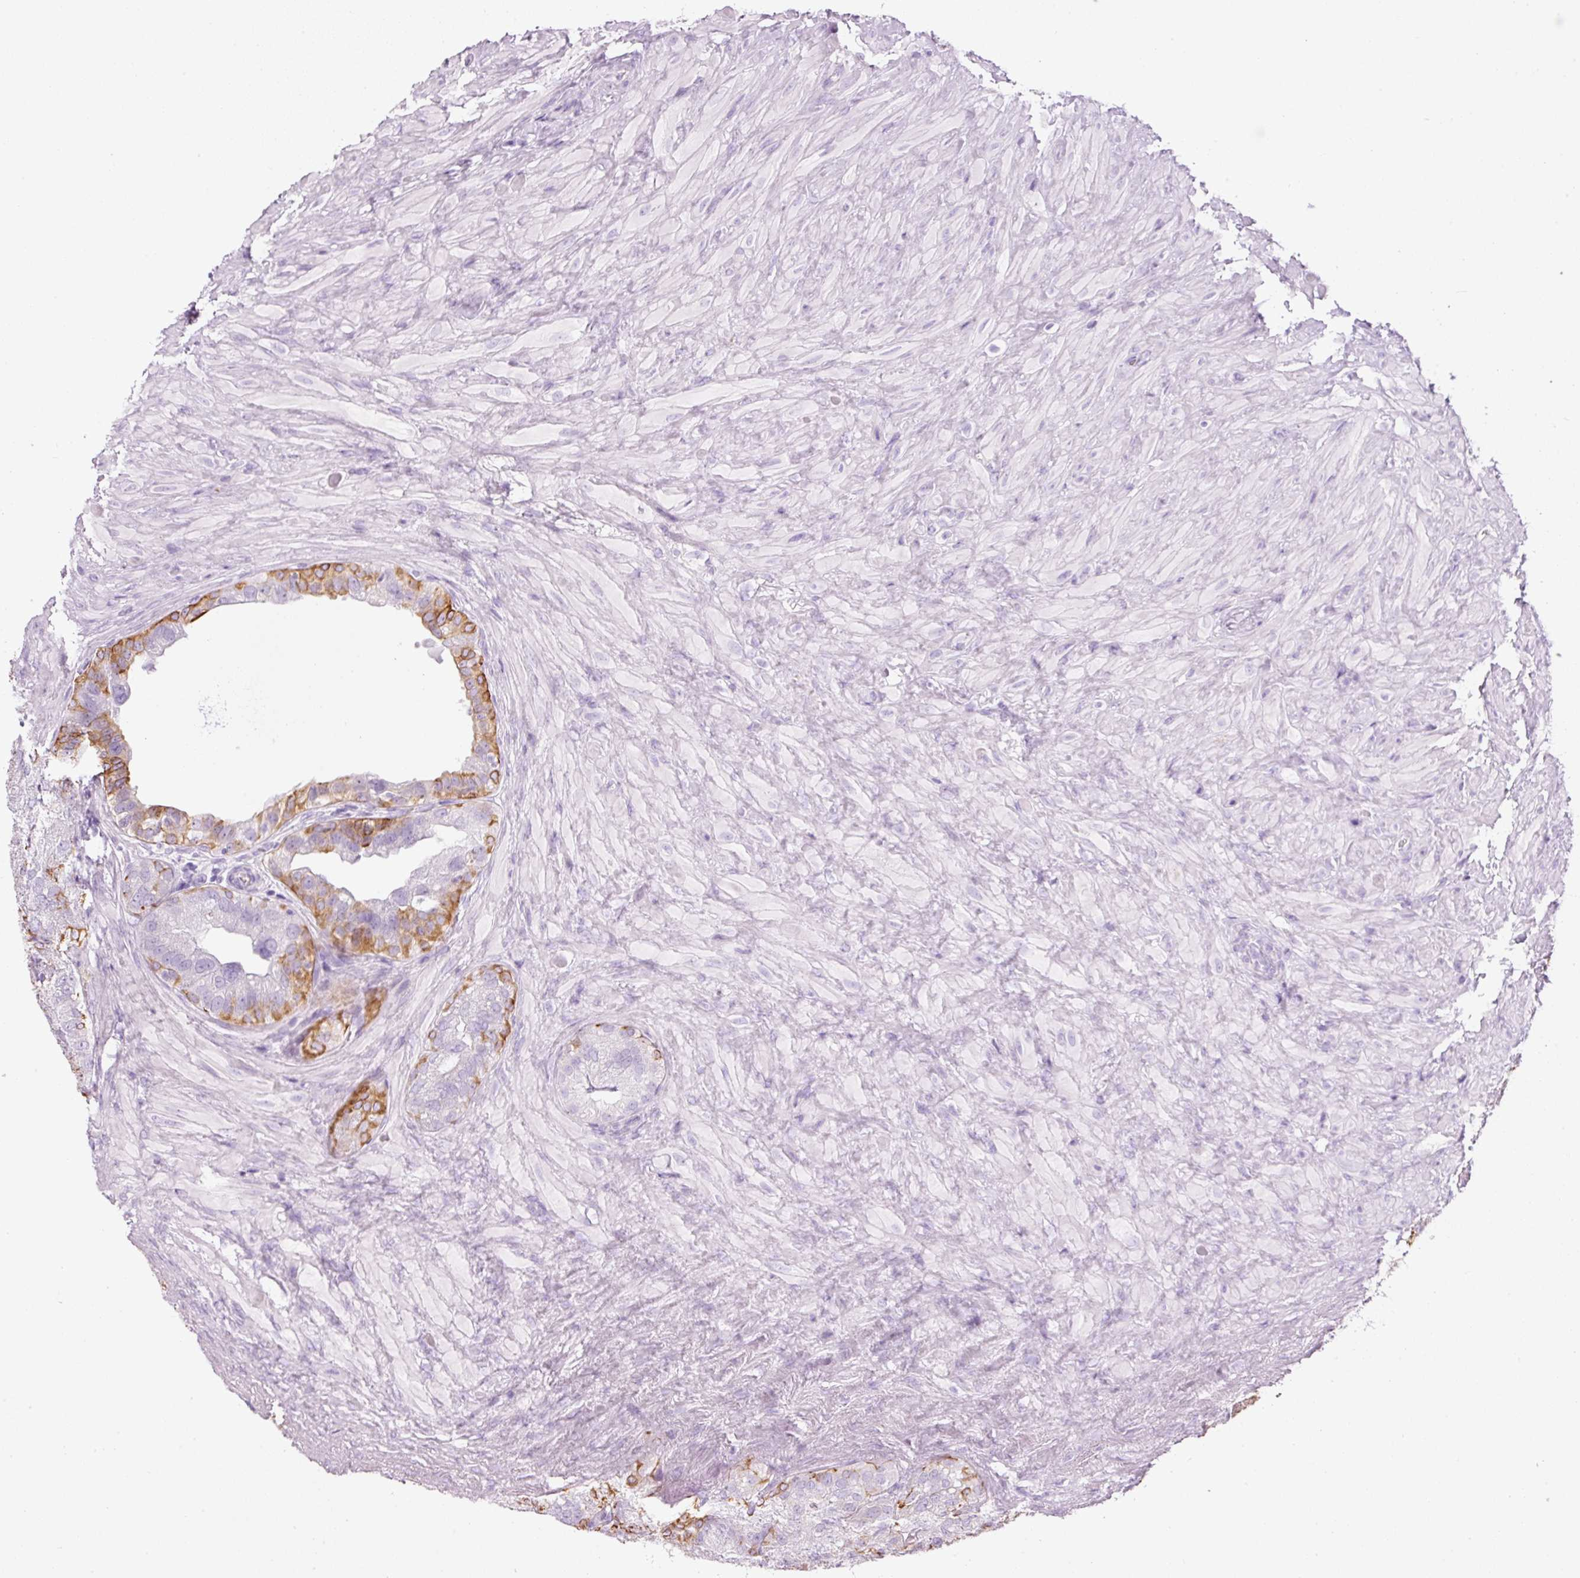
{"staining": {"intensity": "moderate", "quantity": "25%-75%", "location": "cytoplasmic/membranous"}, "tissue": "seminal vesicle", "cell_type": "Glandular cells", "image_type": "normal", "snomed": [{"axis": "morphology", "description": "Normal tissue, NOS"}, {"axis": "topography", "description": "Seminal veicle"}], "caption": "DAB immunohistochemical staining of benign seminal vesicle displays moderate cytoplasmic/membranous protein positivity in approximately 25%-75% of glandular cells.", "gene": "CARD16", "patient": {"sex": "male", "age": 69}}